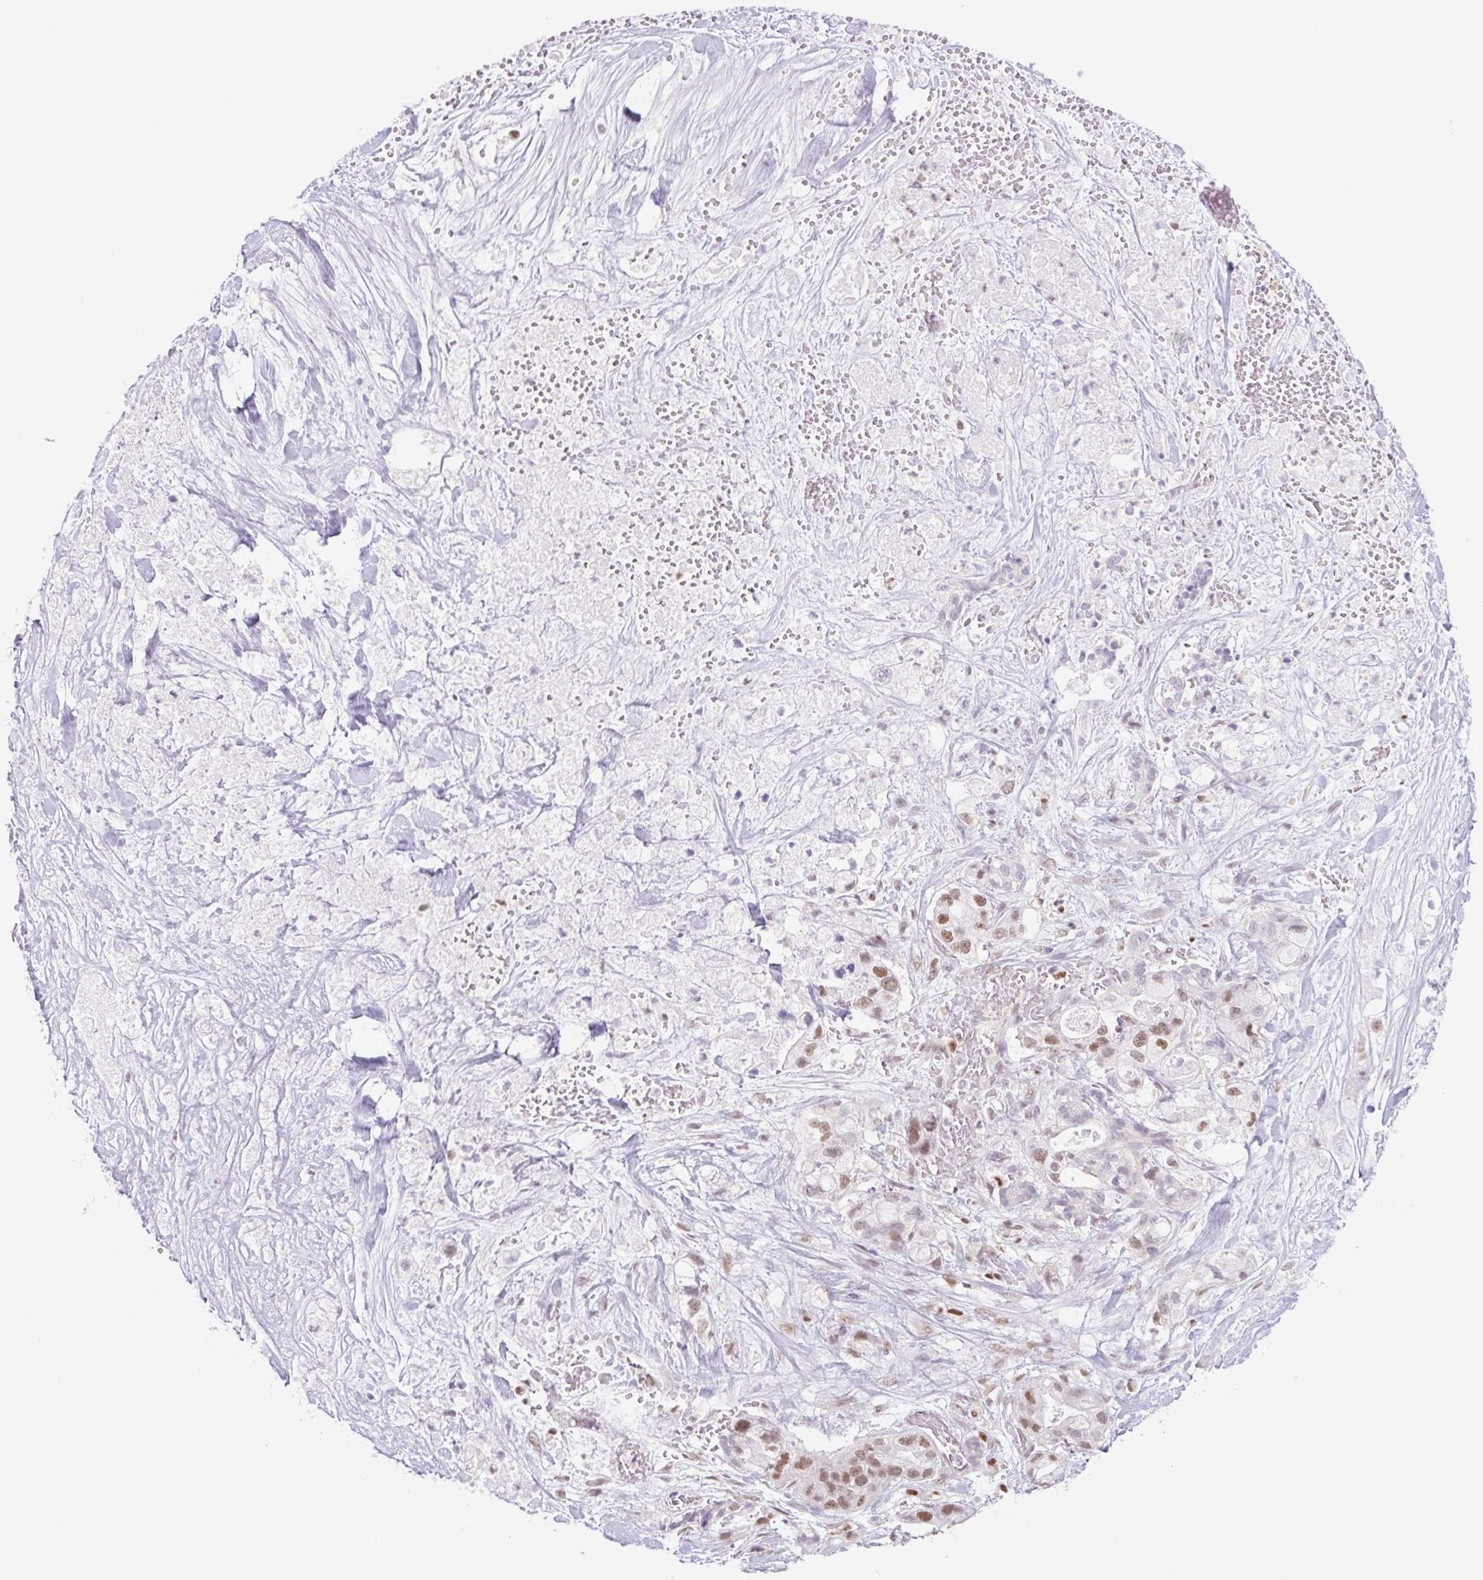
{"staining": {"intensity": "moderate", "quantity": ">75%", "location": "nuclear"}, "tissue": "pancreatic cancer", "cell_type": "Tumor cells", "image_type": "cancer", "snomed": [{"axis": "morphology", "description": "Adenocarcinoma, NOS"}, {"axis": "topography", "description": "Pancreas"}], "caption": "Immunohistochemical staining of pancreatic cancer (adenocarcinoma) reveals moderate nuclear protein positivity in approximately >75% of tumor cells. (DAB = brown stain, brightfield microscopy at high magnification).", "gene": "TLE3", "patient": {"sex": "male", "age": 44}}